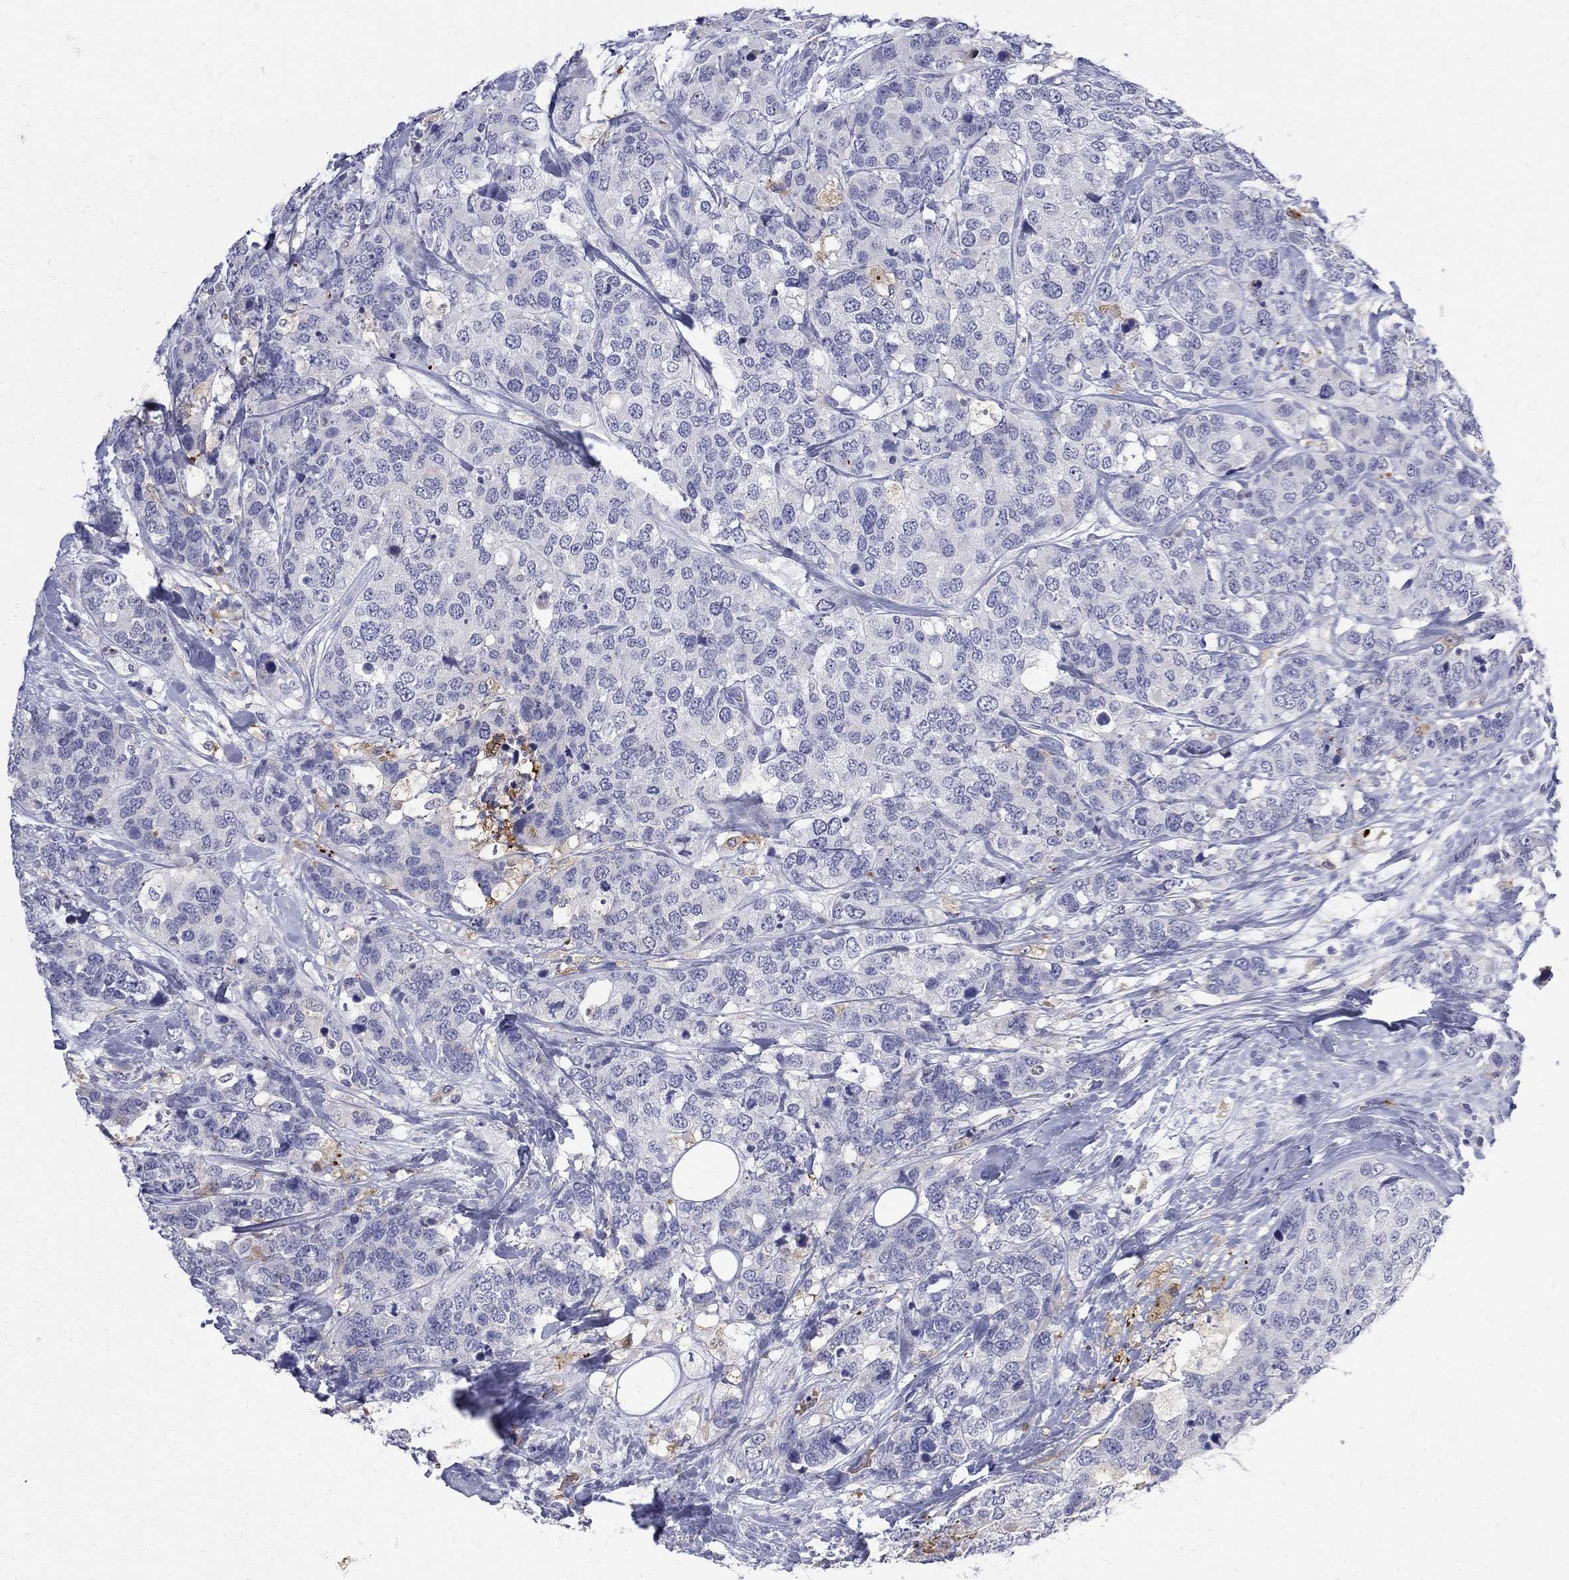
{"staining": {"intensity": "negative", "quantity": "none", "location": "none"}, "tissue": "breast cancer", "cell_type": "Tumor cells", "image_type": "cancer", "snomed": [{"axis": "morphology", "description": "Lobular carcinoma"}, {"axis": "topography", "description": "Breast"}], "caption": "IHC of breast cancer (lobular carcinoma) reveals no expression in tumor cells.", "gene": "AGER", "patient": {"sex": "female", "age": 59}}